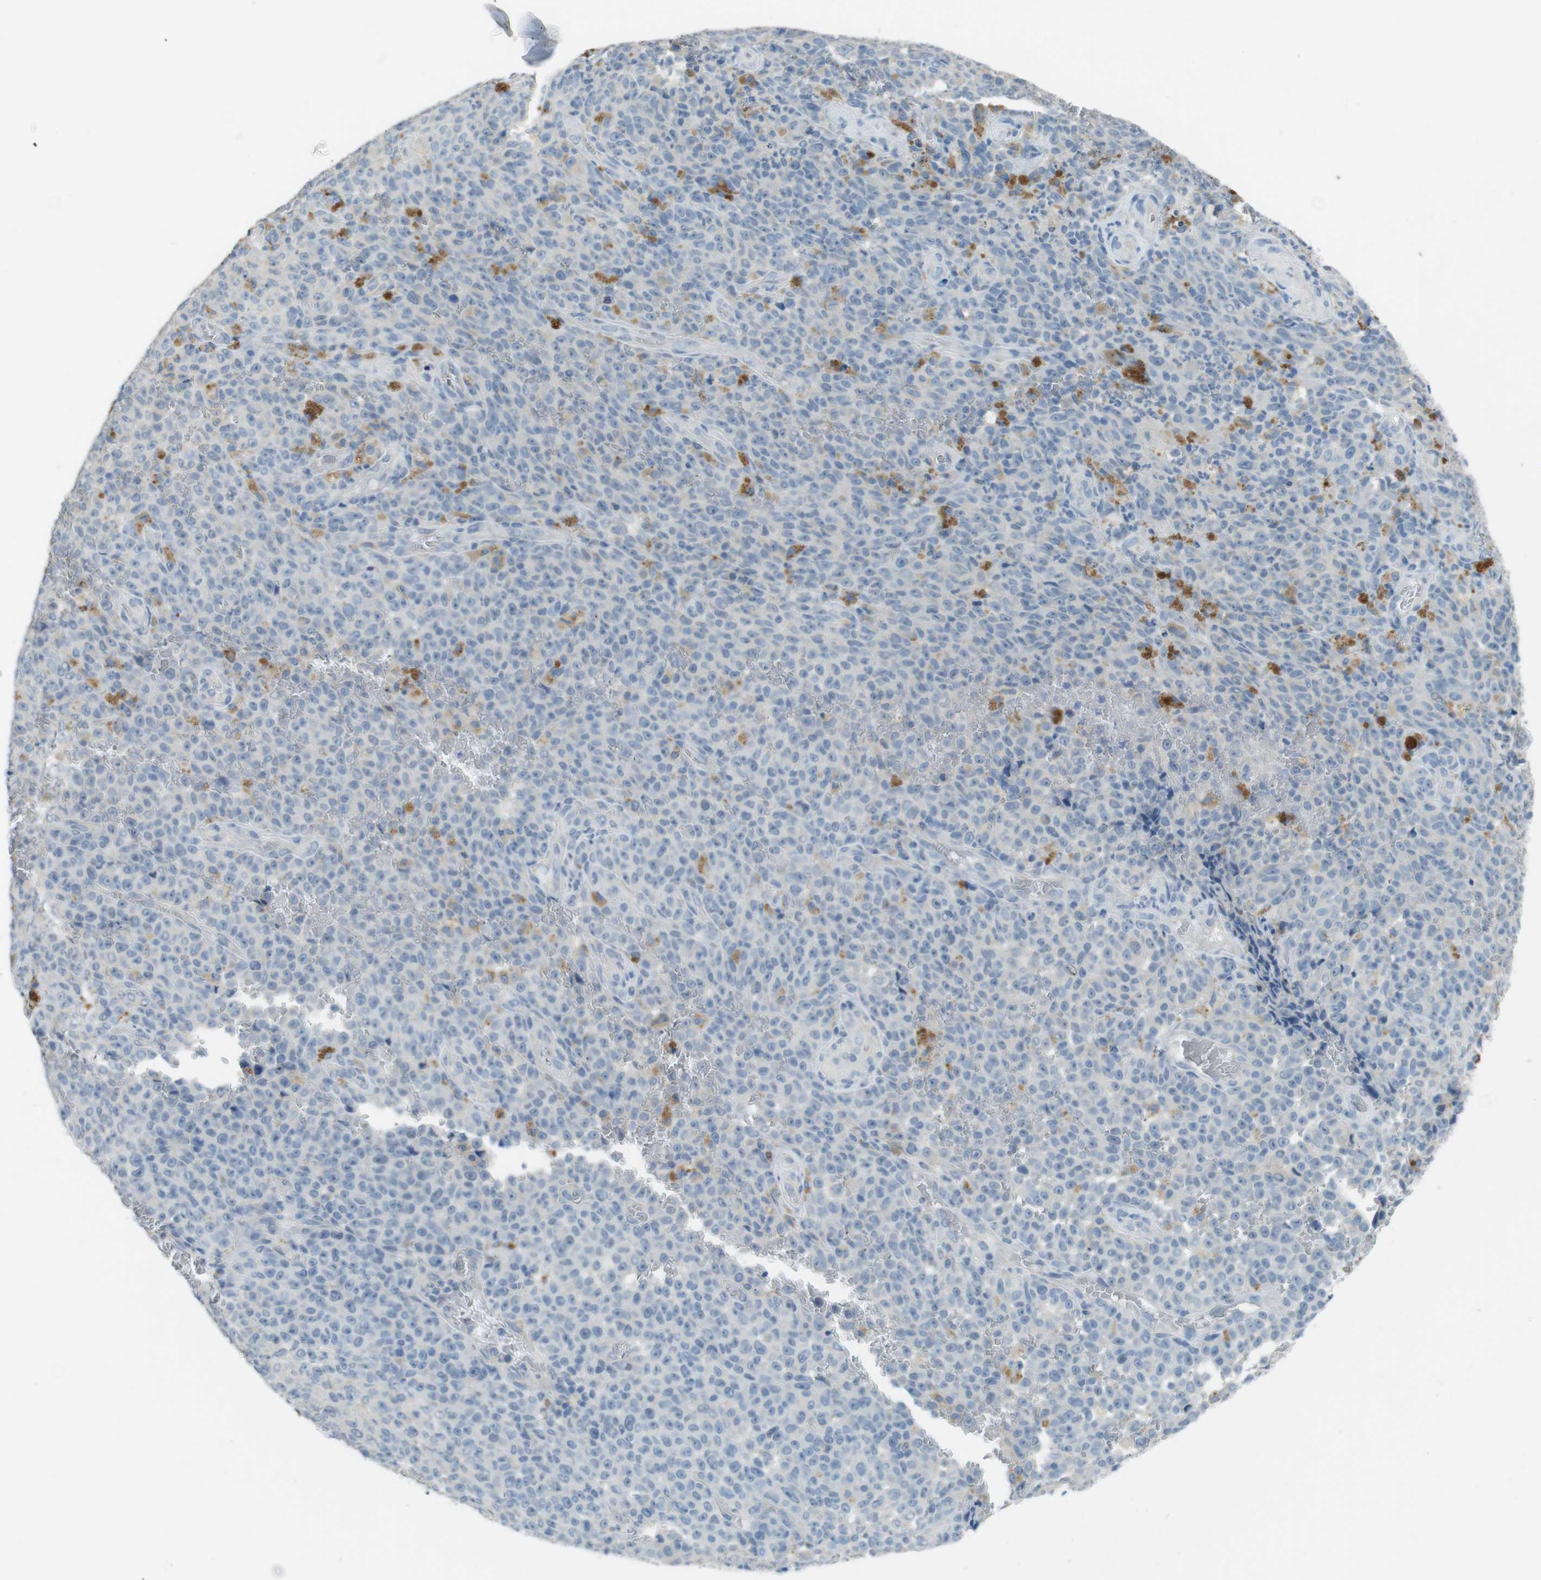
{"staining": {"intensity": "moderate", "quantity": "<25%", "location": "cytoplasmic/membranous"}, "tissue": "melanoma", "cell_type": "Tumor cells", "image_type": "cancer", "snomed": [{"axis": "morphology", "description": "Malignant melanoma, NOS"}, {"axis": "topography", "description": "Skin"}], "caption": "Malignant melanoma tissue exhibits moderate cytoplasmic/membranous positivity in about <25% of tumor cells", "gene": "ENTPD7", "patient": {"sex": "female", "age": 82}}